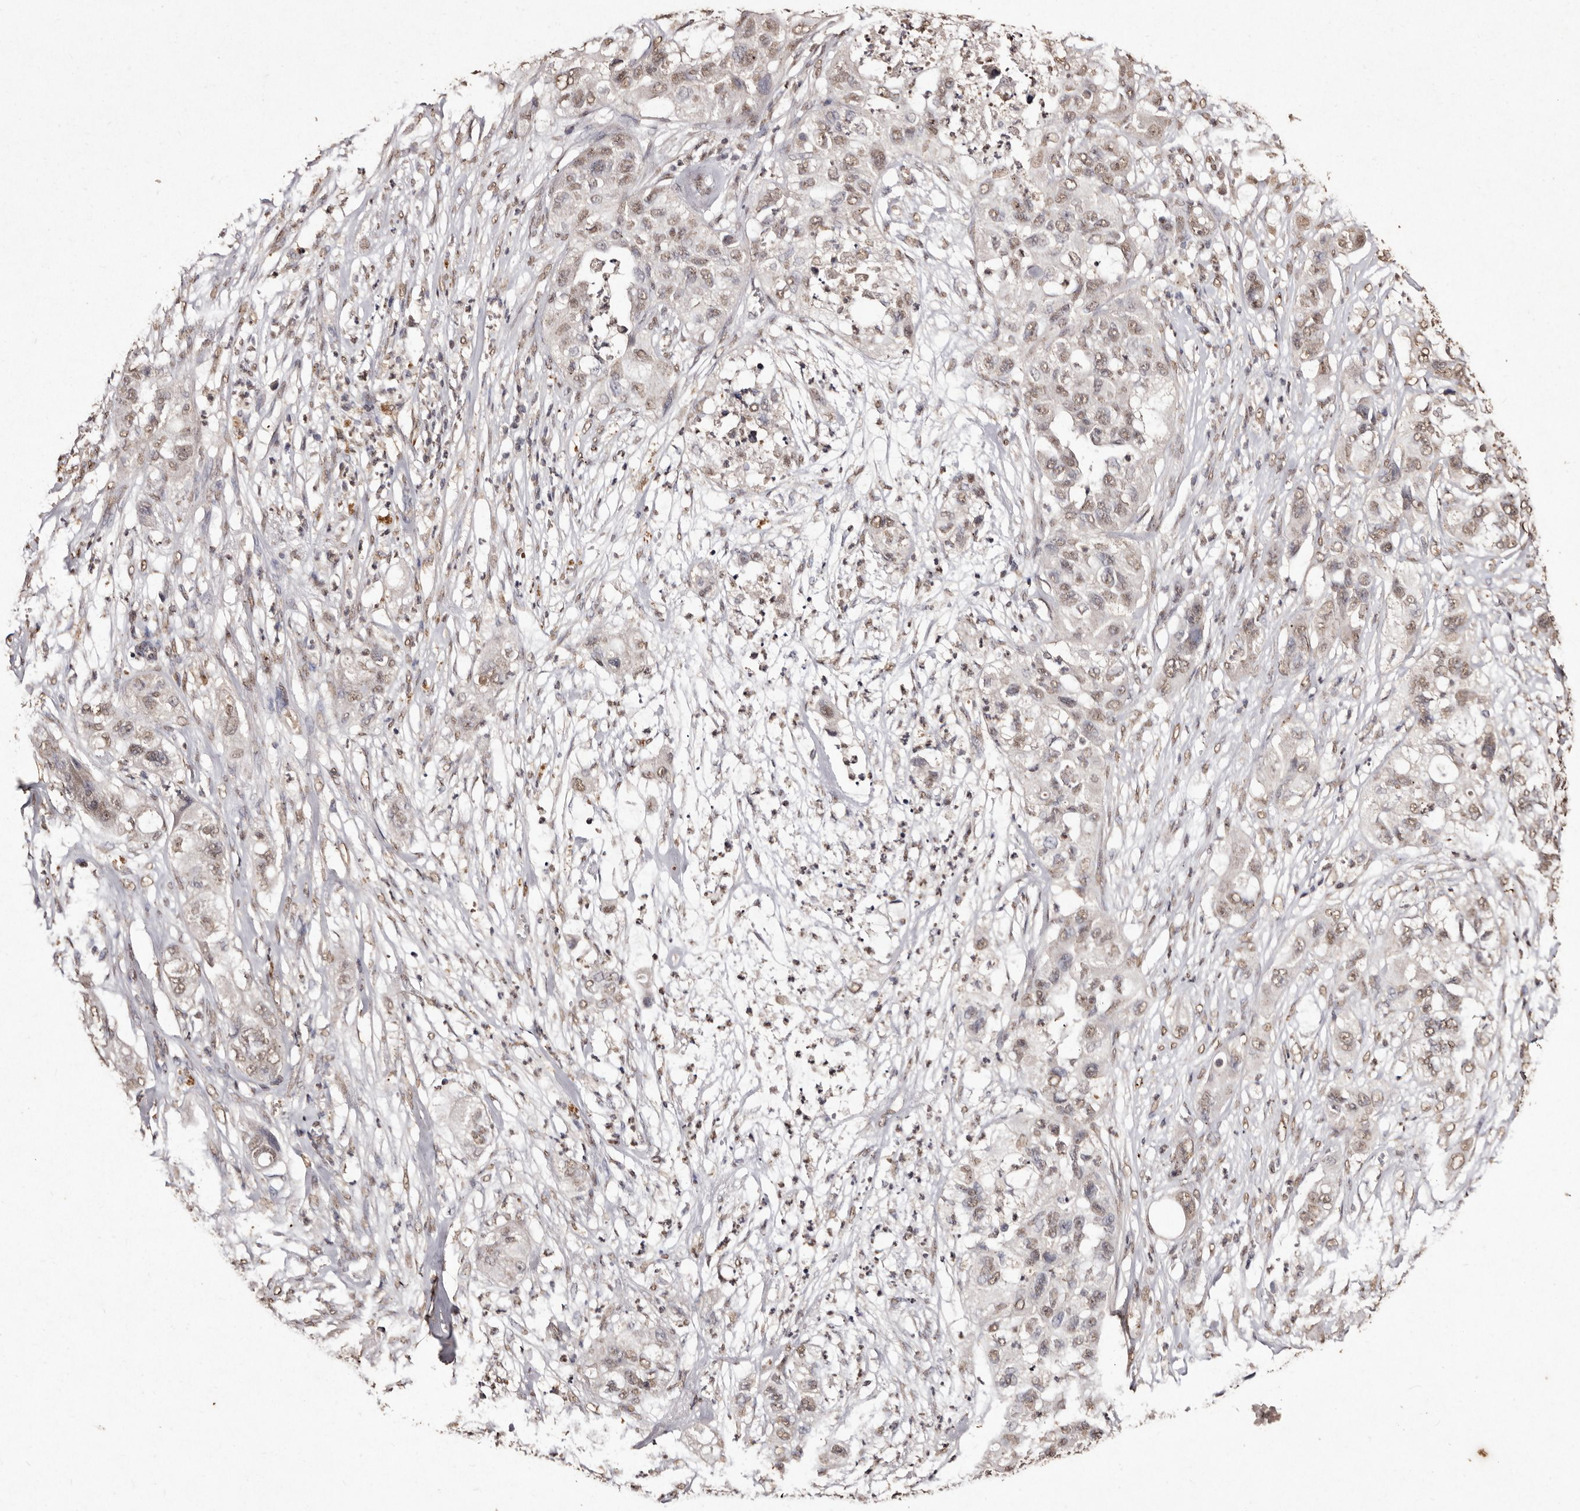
{"staining": {"intensity": "moderate", "quantity": ">75%", "location": "nuclear"}, "tissue": "pancreatic cancer", "cell_type": "Tumor cells", "image_type": "cancer", "snomed": [{"axis": "morphology", "description": "Adenocarcinoma, NOS"}, {"axis": "topography", "description": "Pancreas"}], "caption": "High-magnification brightfield microscopy of pancreatic adenocarcinoma stained with DAB (brown) and counterstained with hematoxylin (blue). tumor cells exhibit moderate nuclear expression is appreciated in approximately>75% of cells.", "gene": "ERBB4", "patient": {"sex": "female", "age": 78}}